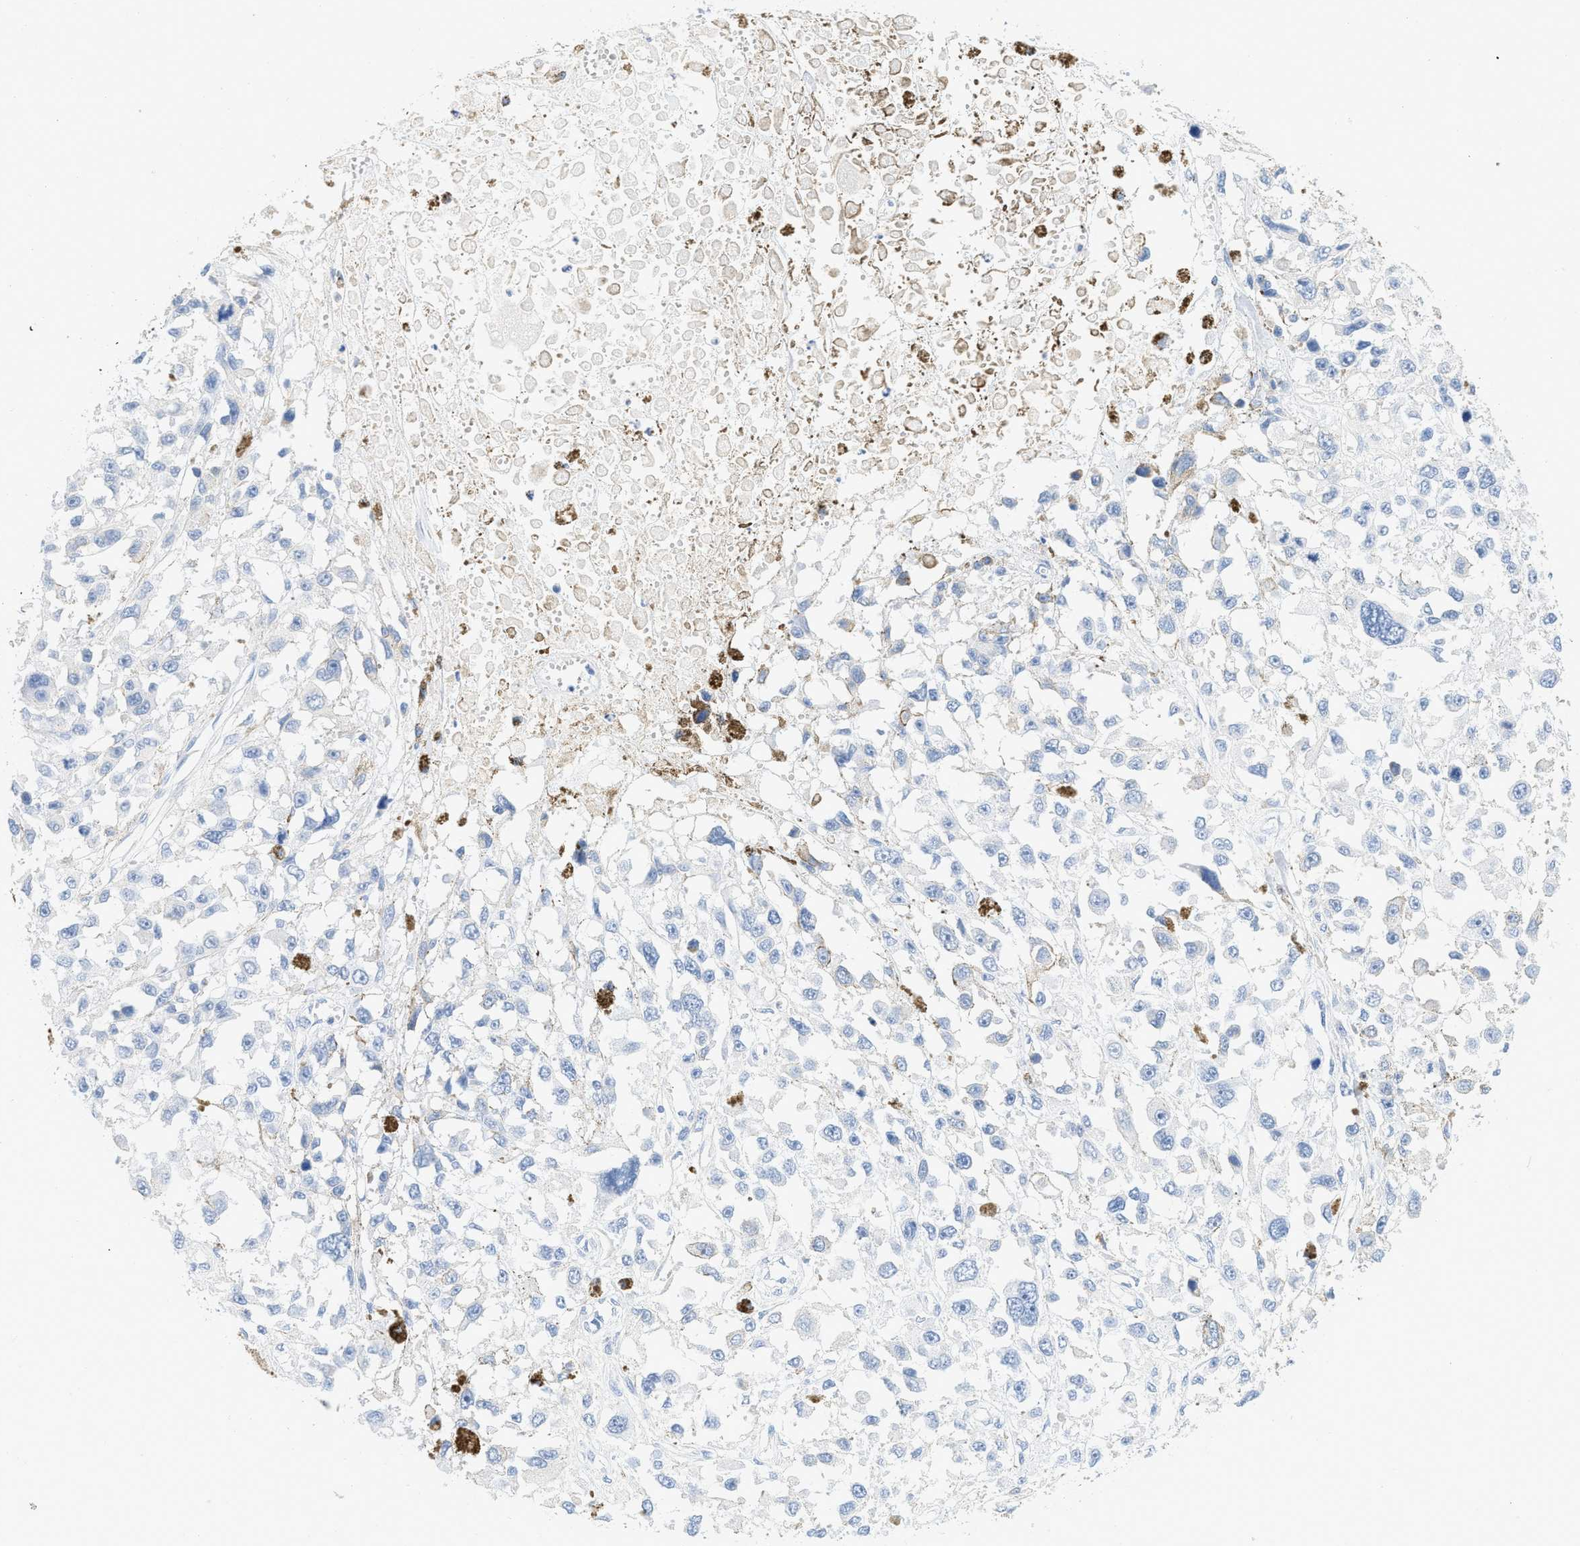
{"staining": {"intensity": "negative", "quantity": "none", "location": "none"}, "tissue": "melanoma", "cell_type": "Tumor cells", "image_type": "cancer", "snomed": [{"axis": "morphology", "description": "Malignant melanoma, Metastatic site"}, {"axis": "topography", "description": "Lymph node"}], "caption": "Protein analysis of malignant melanoma (metastatic site) reveals no significant expression in tumor cells. (IHC, brightfield microscopy, high magnification).", "gene": "PAPPA", "patient": {"sex": "male", "age": 59}}